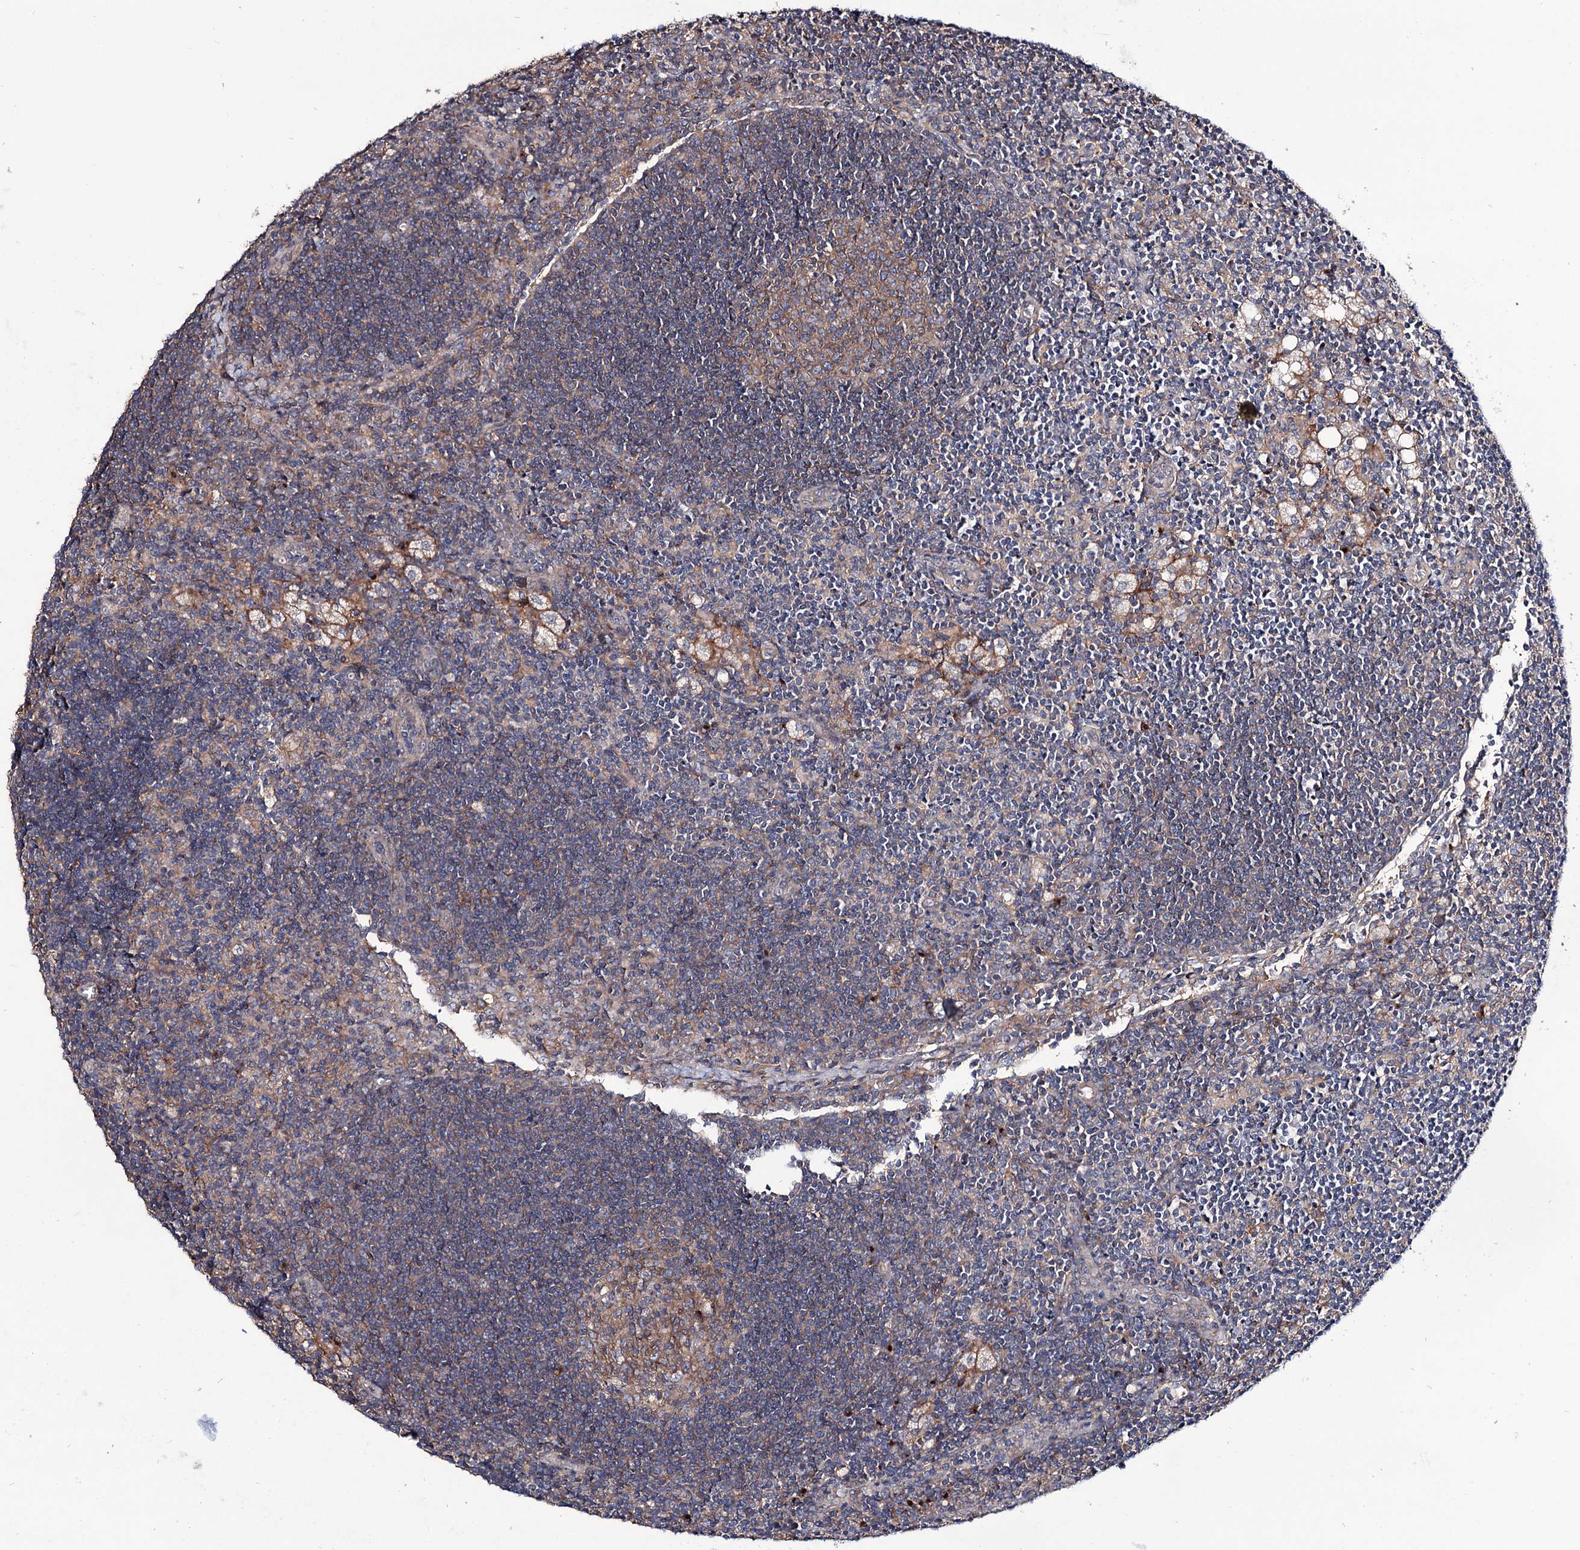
{"staining": {"intensity": "moderate", "quantity": ">75%", "location": "cytoplasmic/membranous"}, "tissue": "lymph node", "cell_type": "Germinal center cells", "image_type": "normal", "snomed": [{"axis": "morphology", "description": "Normal tissue, NOS"}, {"axis": "topography", "description": "Lymph node"}], "caption": "Immunohistochemical staining of normal human lymph node reveals >75% levels of moderate cytoplasmic/membranous protein positivity in approximately >75% of germinal center cells.", "gene": "SEC24A", "patient": {"sex": "male", "age": 24}}